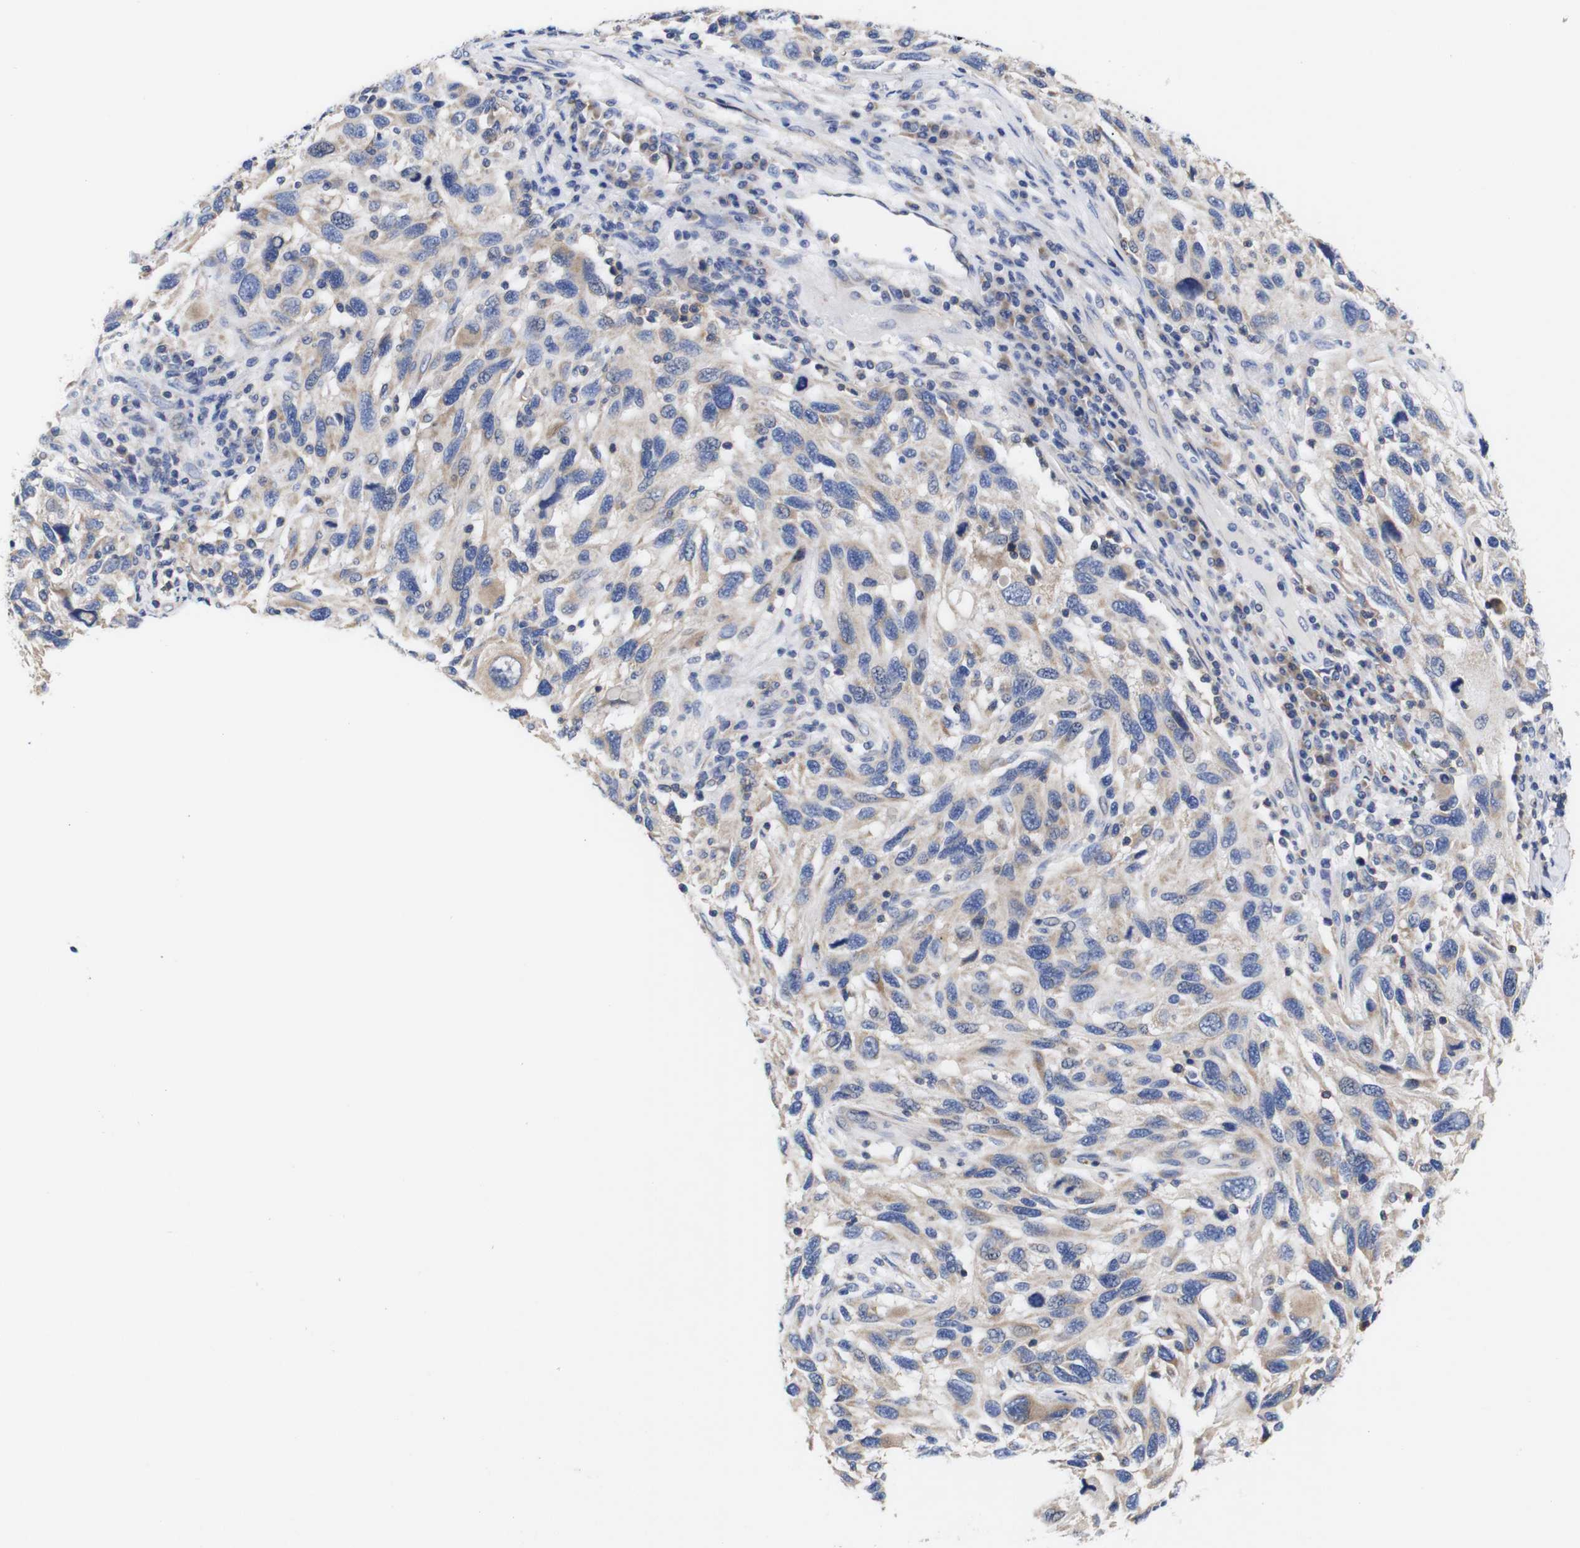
{"staining": {"intensity": "weak", "quantity": "<25%", "location": "cytoplasmic/membranous"}, "tissue": "melanoma", "cell_type": "Tumor cells", "image_type": "cancer", "snomed": [{"axis": "morphology", "description": "Malignant melanoma, NOS"}, {"axis": "topography", "description": "Skin"}], "caption": "DAB immunohistochemical staining of melanoma displays no significant positivity in tumor cells.", "gene": "OPN3", "patient": {"sex": "male", "age": 53}}